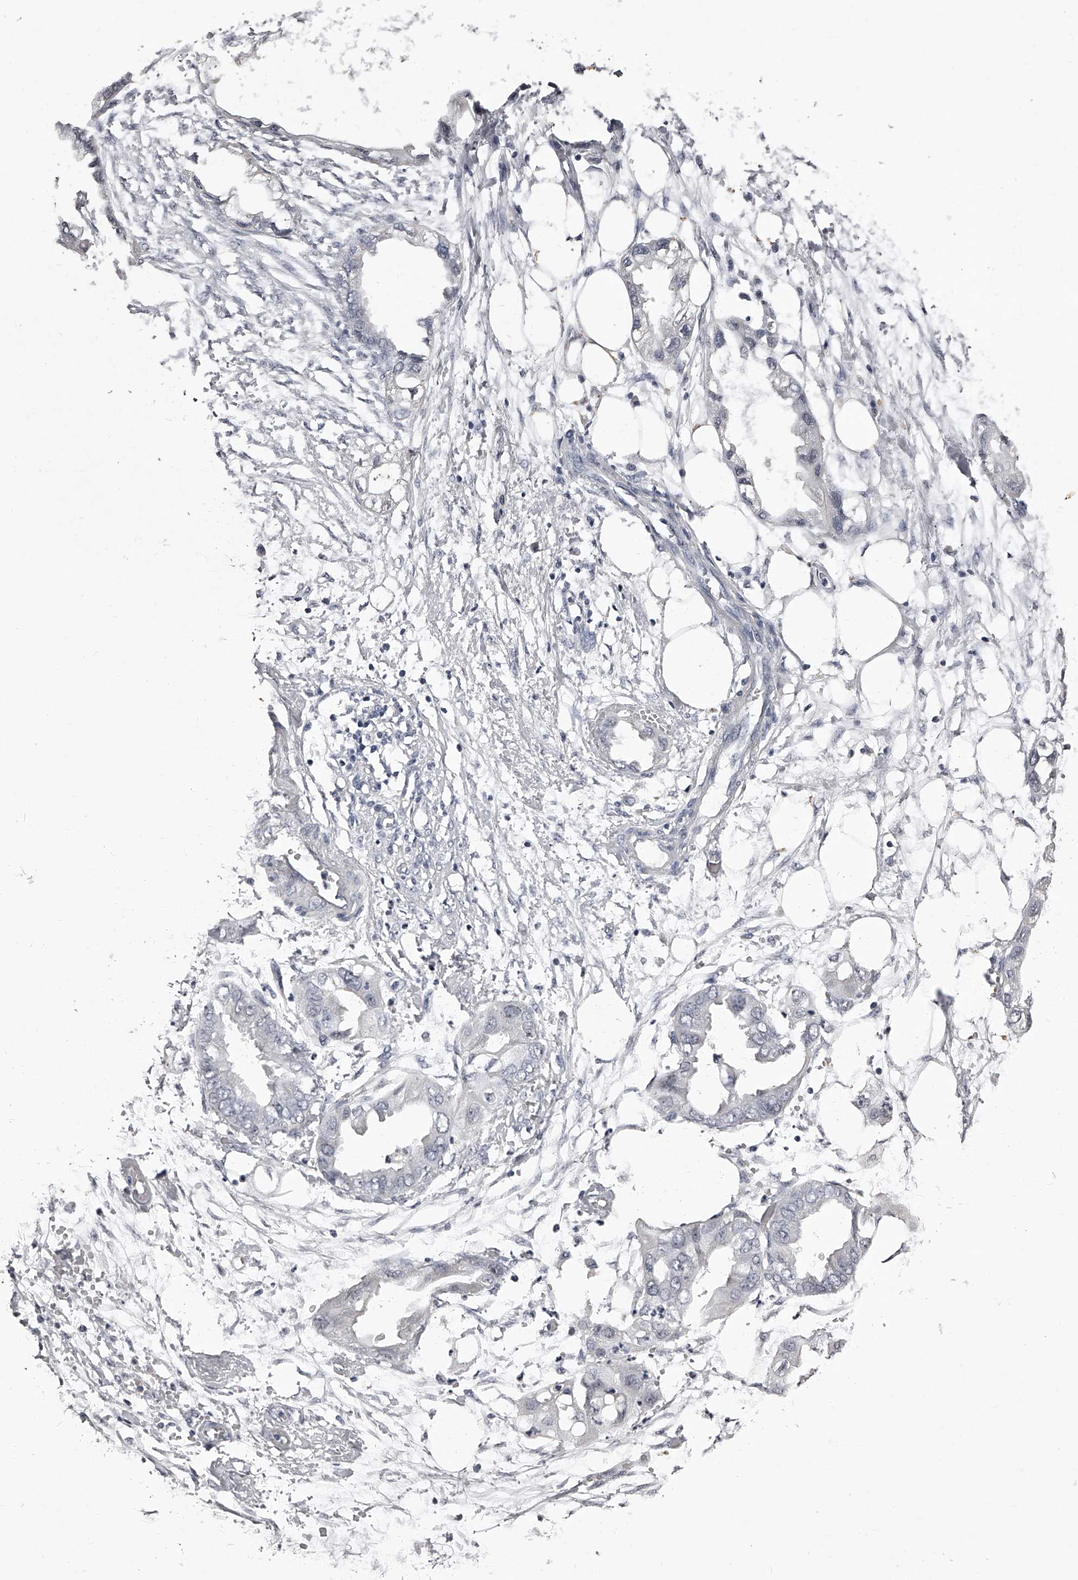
{"staining": {"intensity": "negative", "quantity": "none", "location": "none"}, "tissue": "endometrial cancer", "cell_type": "Tumor cells", "image_type": "cancer", "snomed": [{"axis": "morphology", "description": "Adenocarcinoma, NOS"}, {"axis": "morphology", "description": "Adenocarcinoma, metastatic, NOS"}, {"axis": "topography", "description": "Adipose tissue"}, {"axis": "topography", "description": "Endometrium"}], "caption": "IHC of endometrial cancer exhibits no expression in tumor cells. (IHC, brightfield microscopy, high magnification).", "gene": "NT5DC1", "patient": {"sex": "female", "age": 67}}